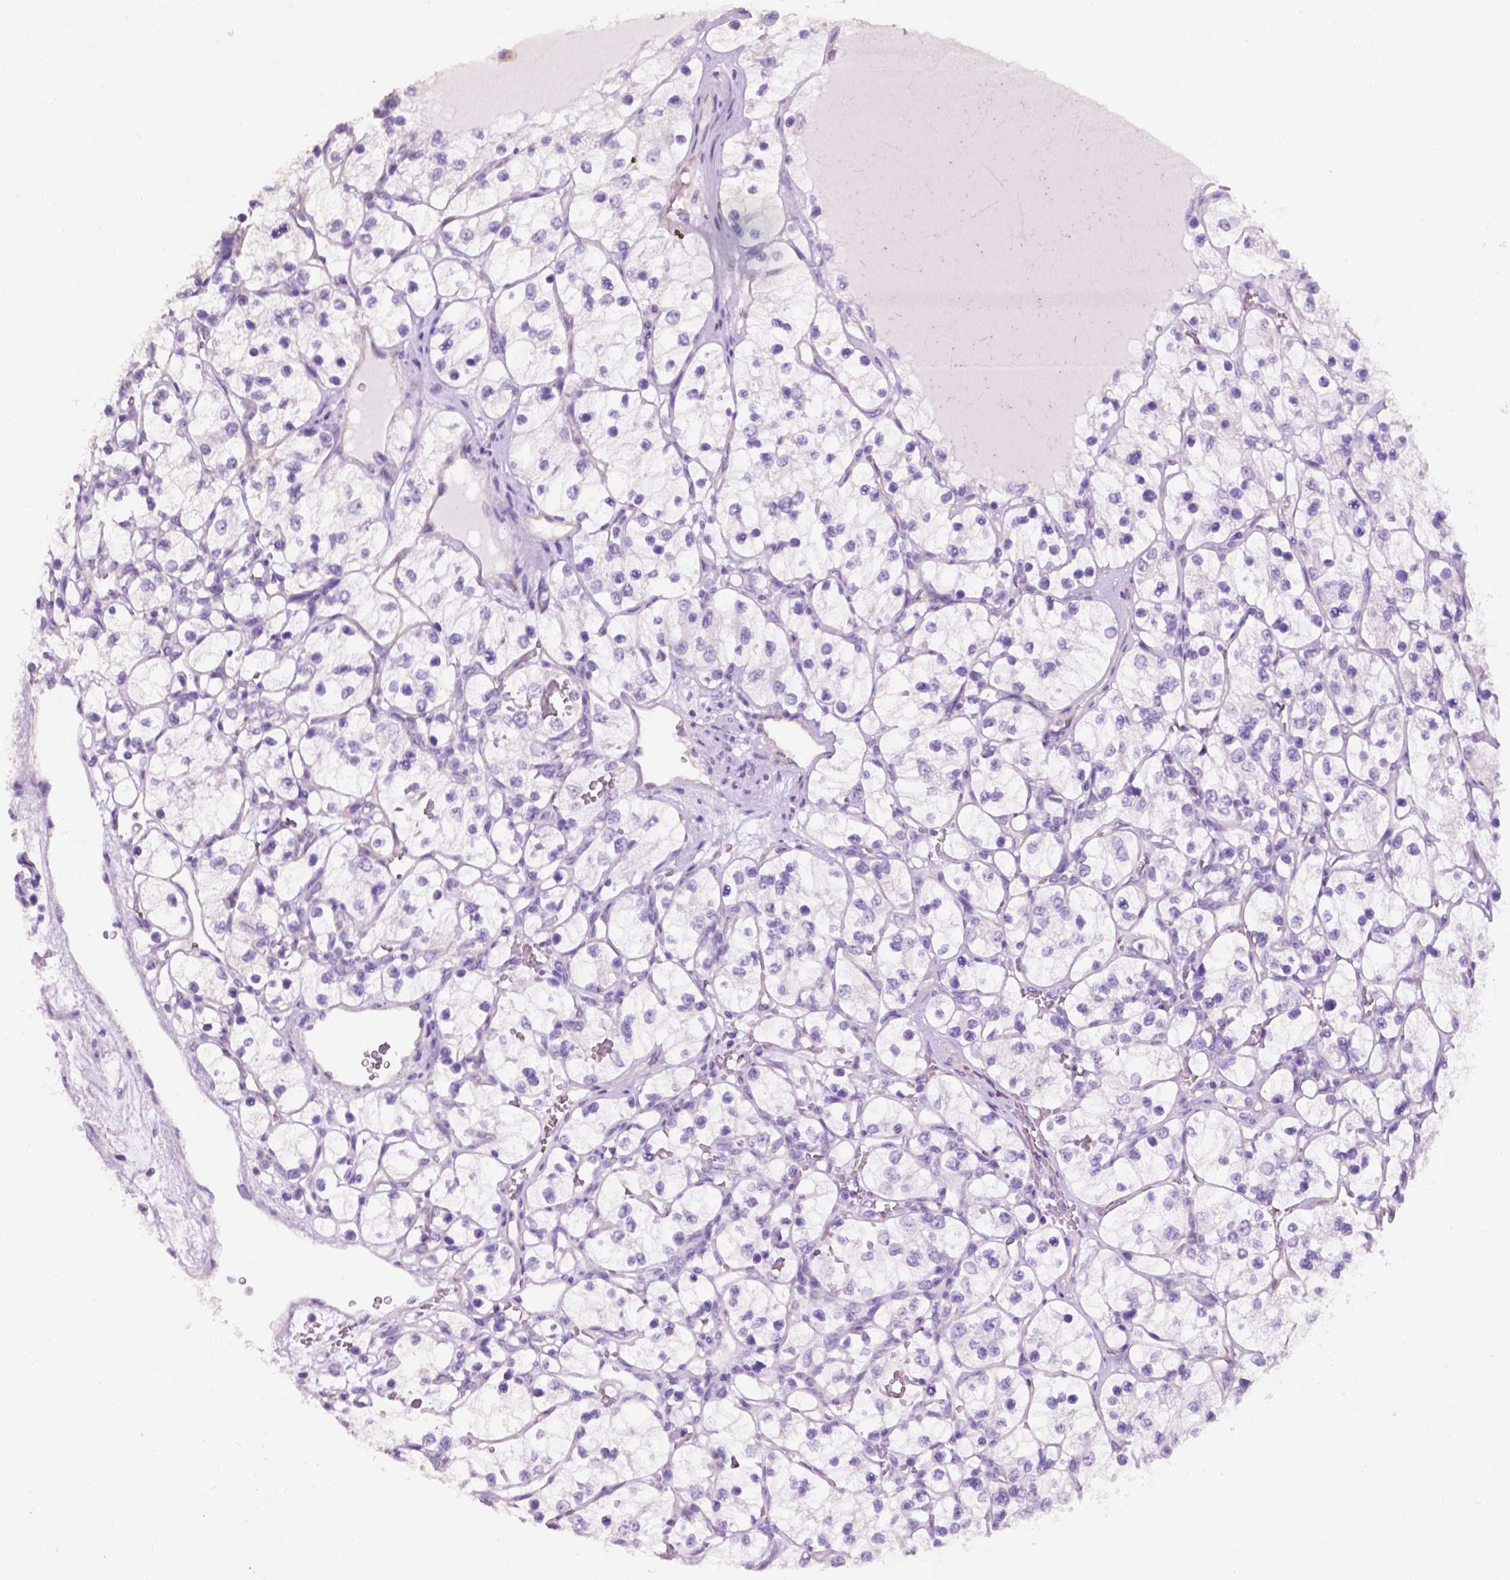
{"staining": {"intensity": "negative", "quantity": "none", "location": "none"}, "tissue": "renal cancer", "cell_type": "Tumor cells", "image_type": "cancer", "snomed": [{"axis": "morphology", "description": "Adenocarcinoma, NOS"}, {"axis": "topography", "description": "Kidney"}], "caption": "Immunohistochemistry (IHC) micrograph of renal cancer stained for a protein (brown), which displays no staining in tumor cells.", "gene": "PHGR1", "patient": {"sex": "female", "age": 69}}